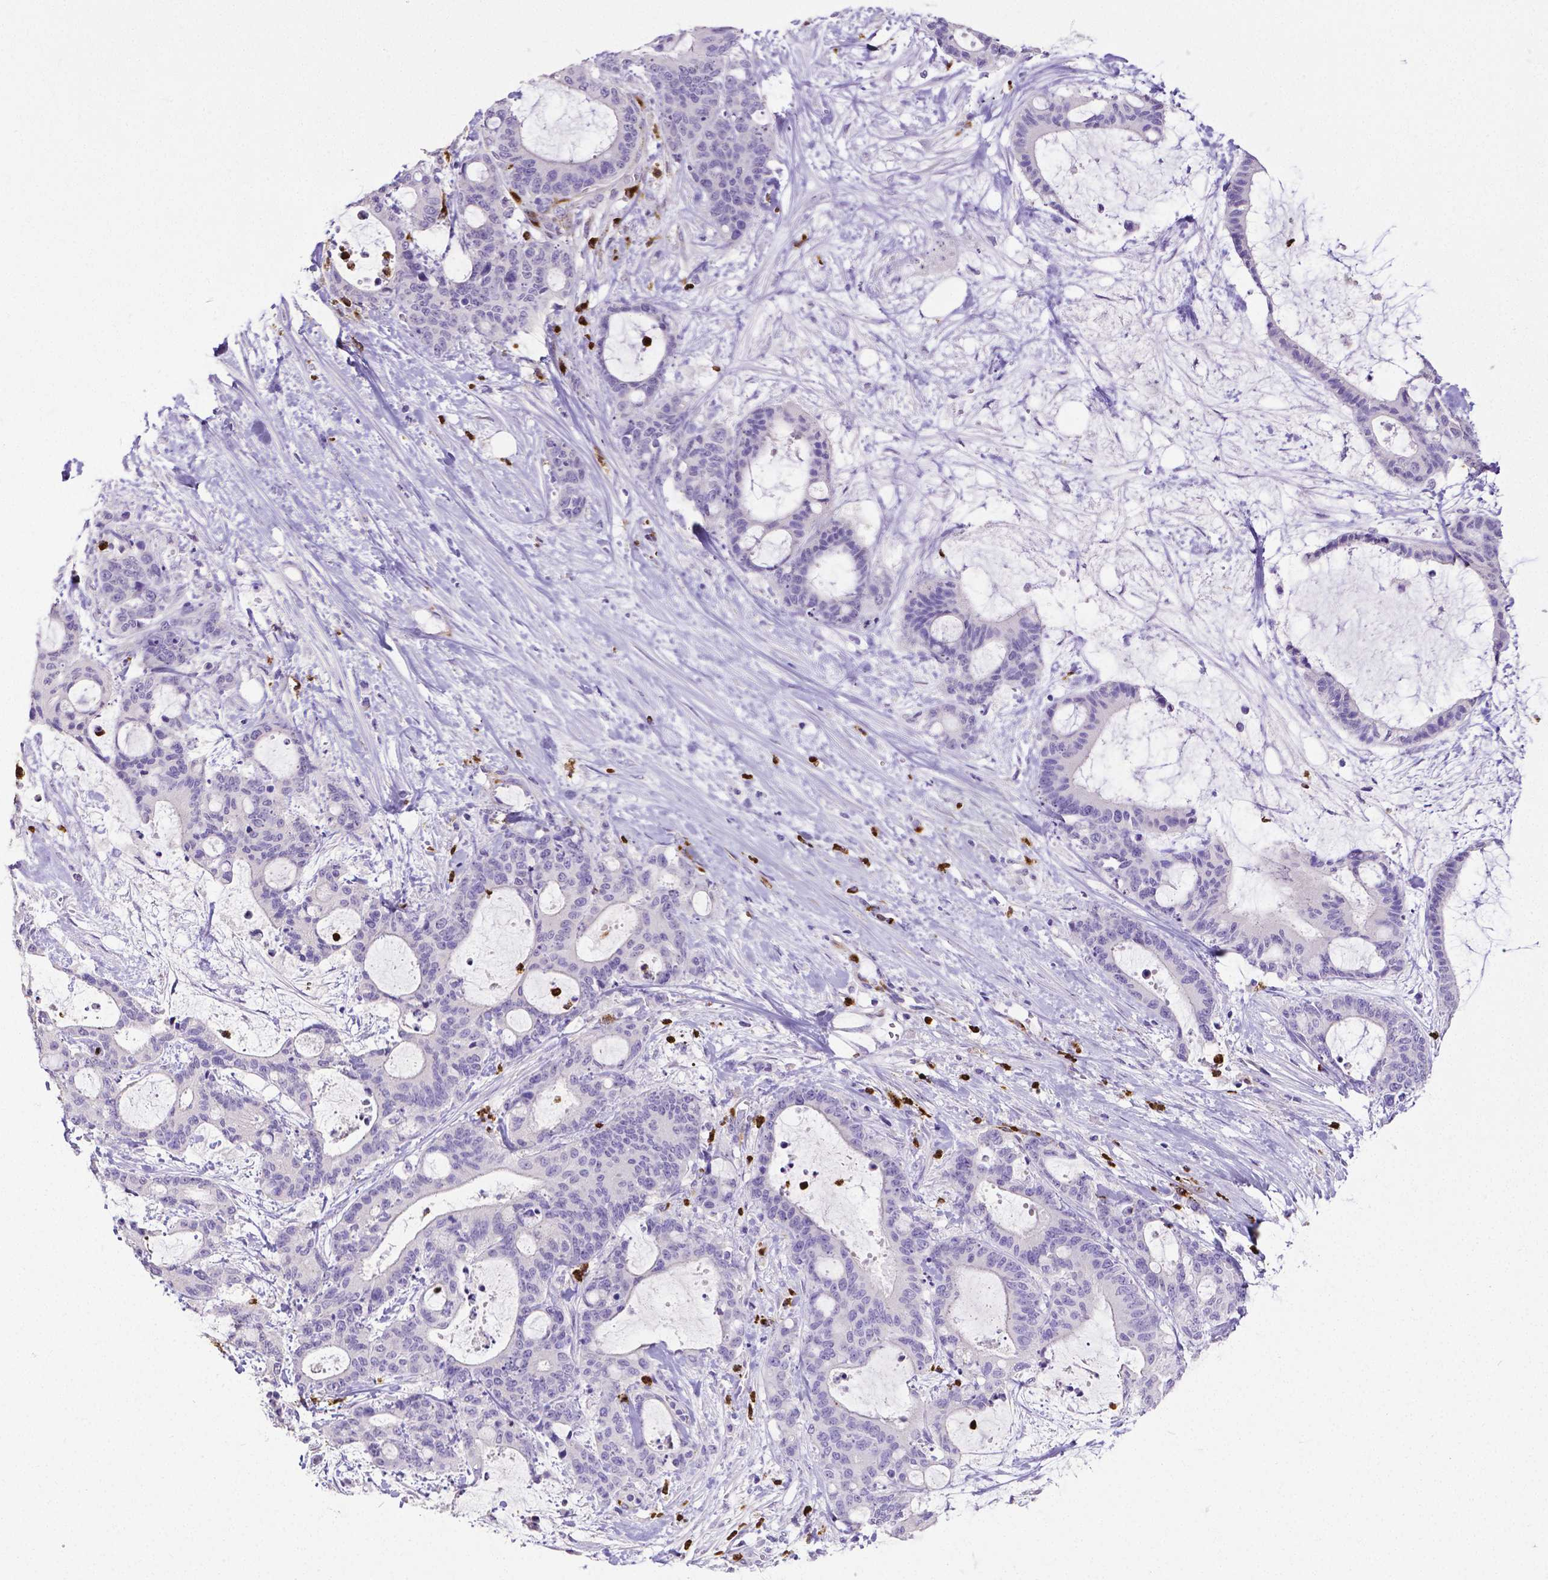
{"staining": {"intensity": "negative", "quantity": "none", "location": "none"}, "tissue": "liver cancer", "cell_type": "Tumor cells", "image_type": "cancer", "snomed": [{"axis": "morphology", "description": "Cholangiocarcinoma"}, {"axis": "topography", "description": "Liver"}], "caption": "Liver cholangiocarcinoma was stained to show a protein in brown. There is no significant staining in tumor cells.", "gene": "MMP9", "patient": {"sex": "female", "age": 73}}